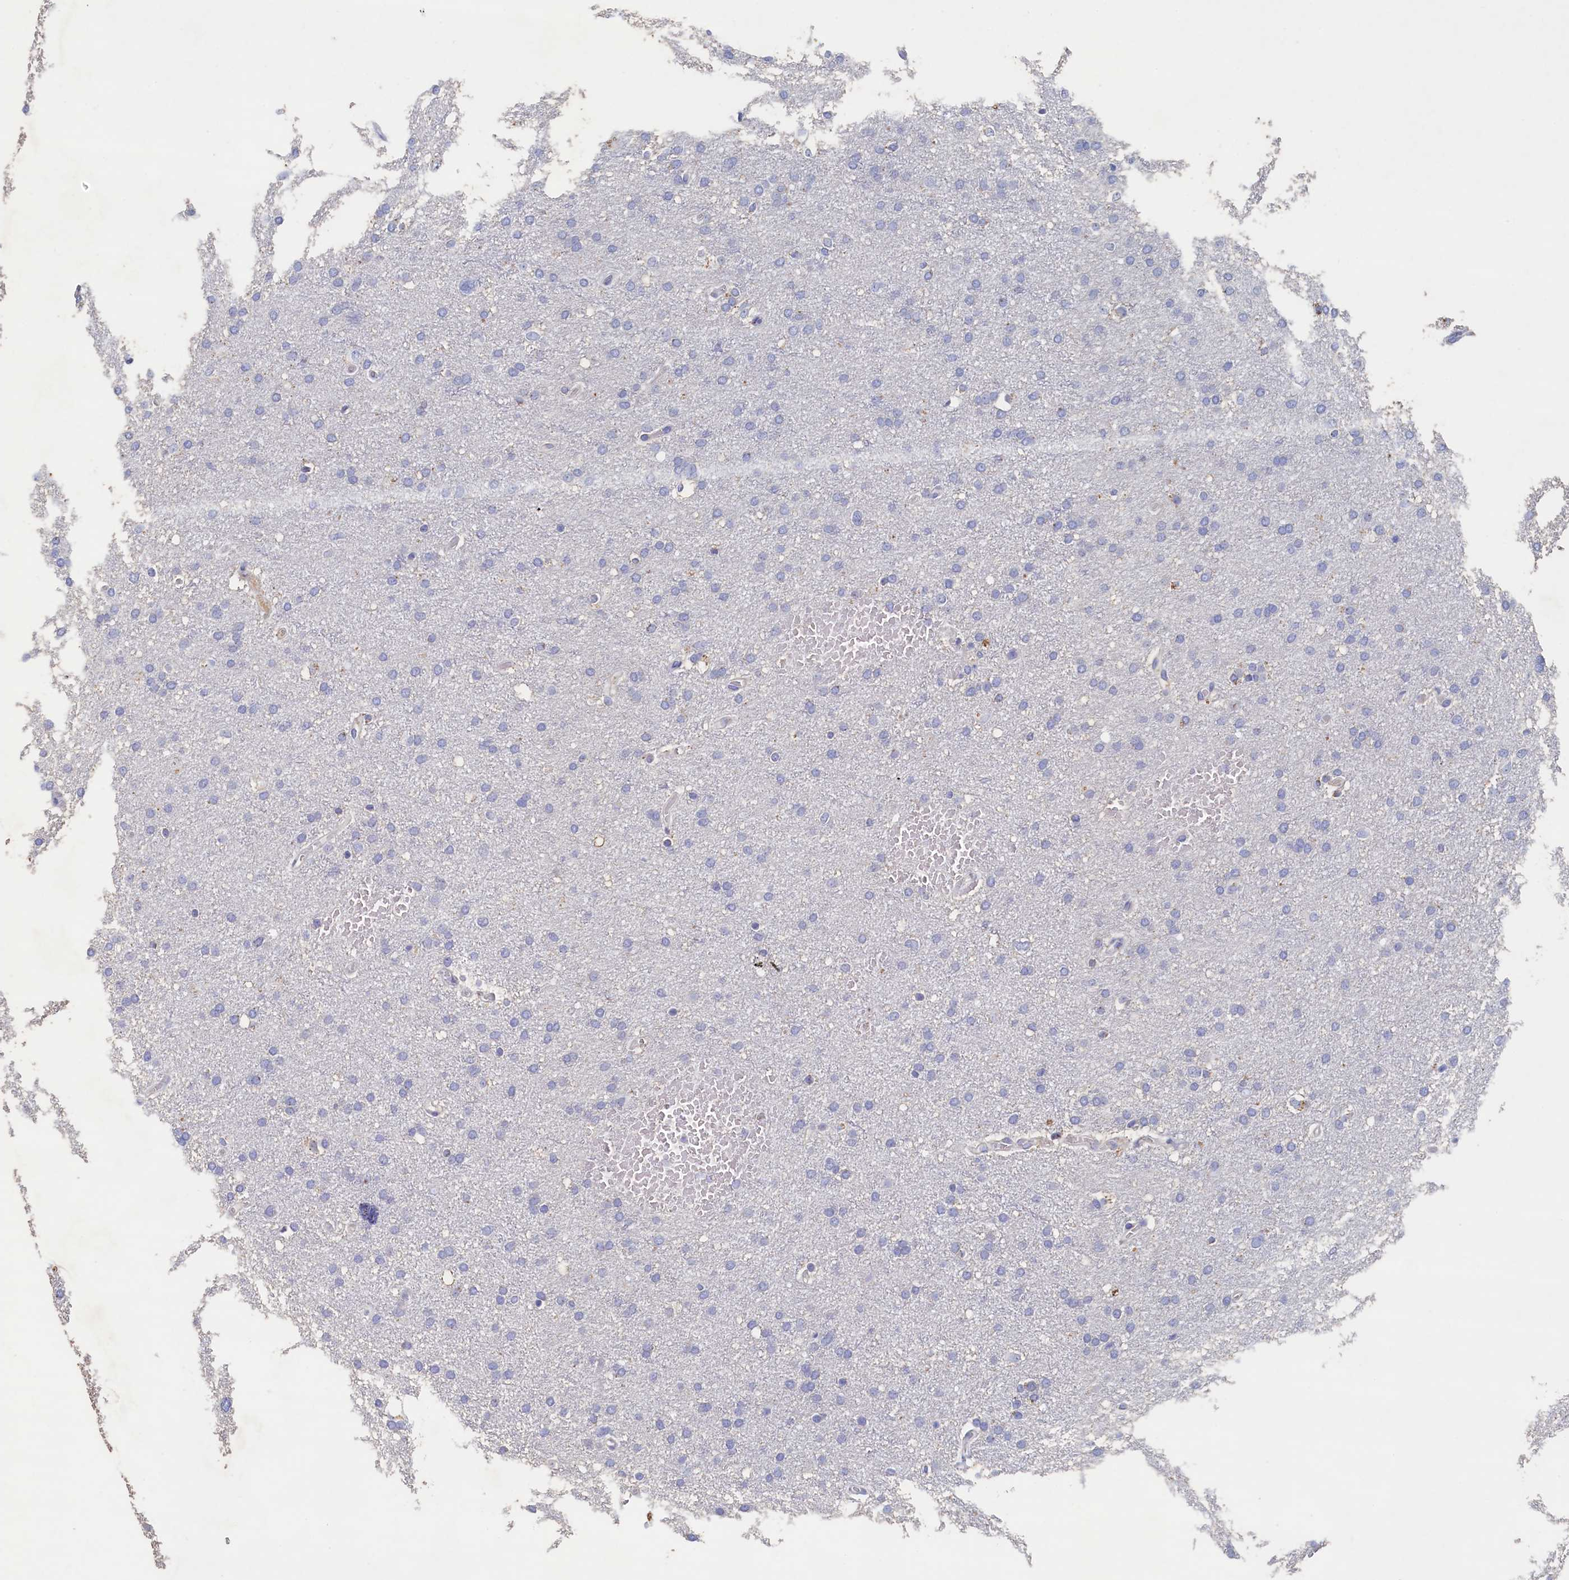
{"staining": {"intensity": "negative", "quantity": "none", "location": "none"}, "tissue": "glioma", "cell_type": "Tumor cells", "image_type": "cancer", "snomed": [{"axis": "morphology", "description": "Glioma, malignant, High grade"}, {"axis": "topography", "description": "Cerebral cortex"}], "caption": "DAB (3,3'-diaminobenzidine) immunohistochemical staining of human high-grade glioma (malignant) exhibits no significant staining in tumor cells. (DAB (3,3'-diaminobenzidine) IHC with hematoxylin counter stain).", "gene": "CBLIF", "patient": {"sex": "female", "age": 36}}